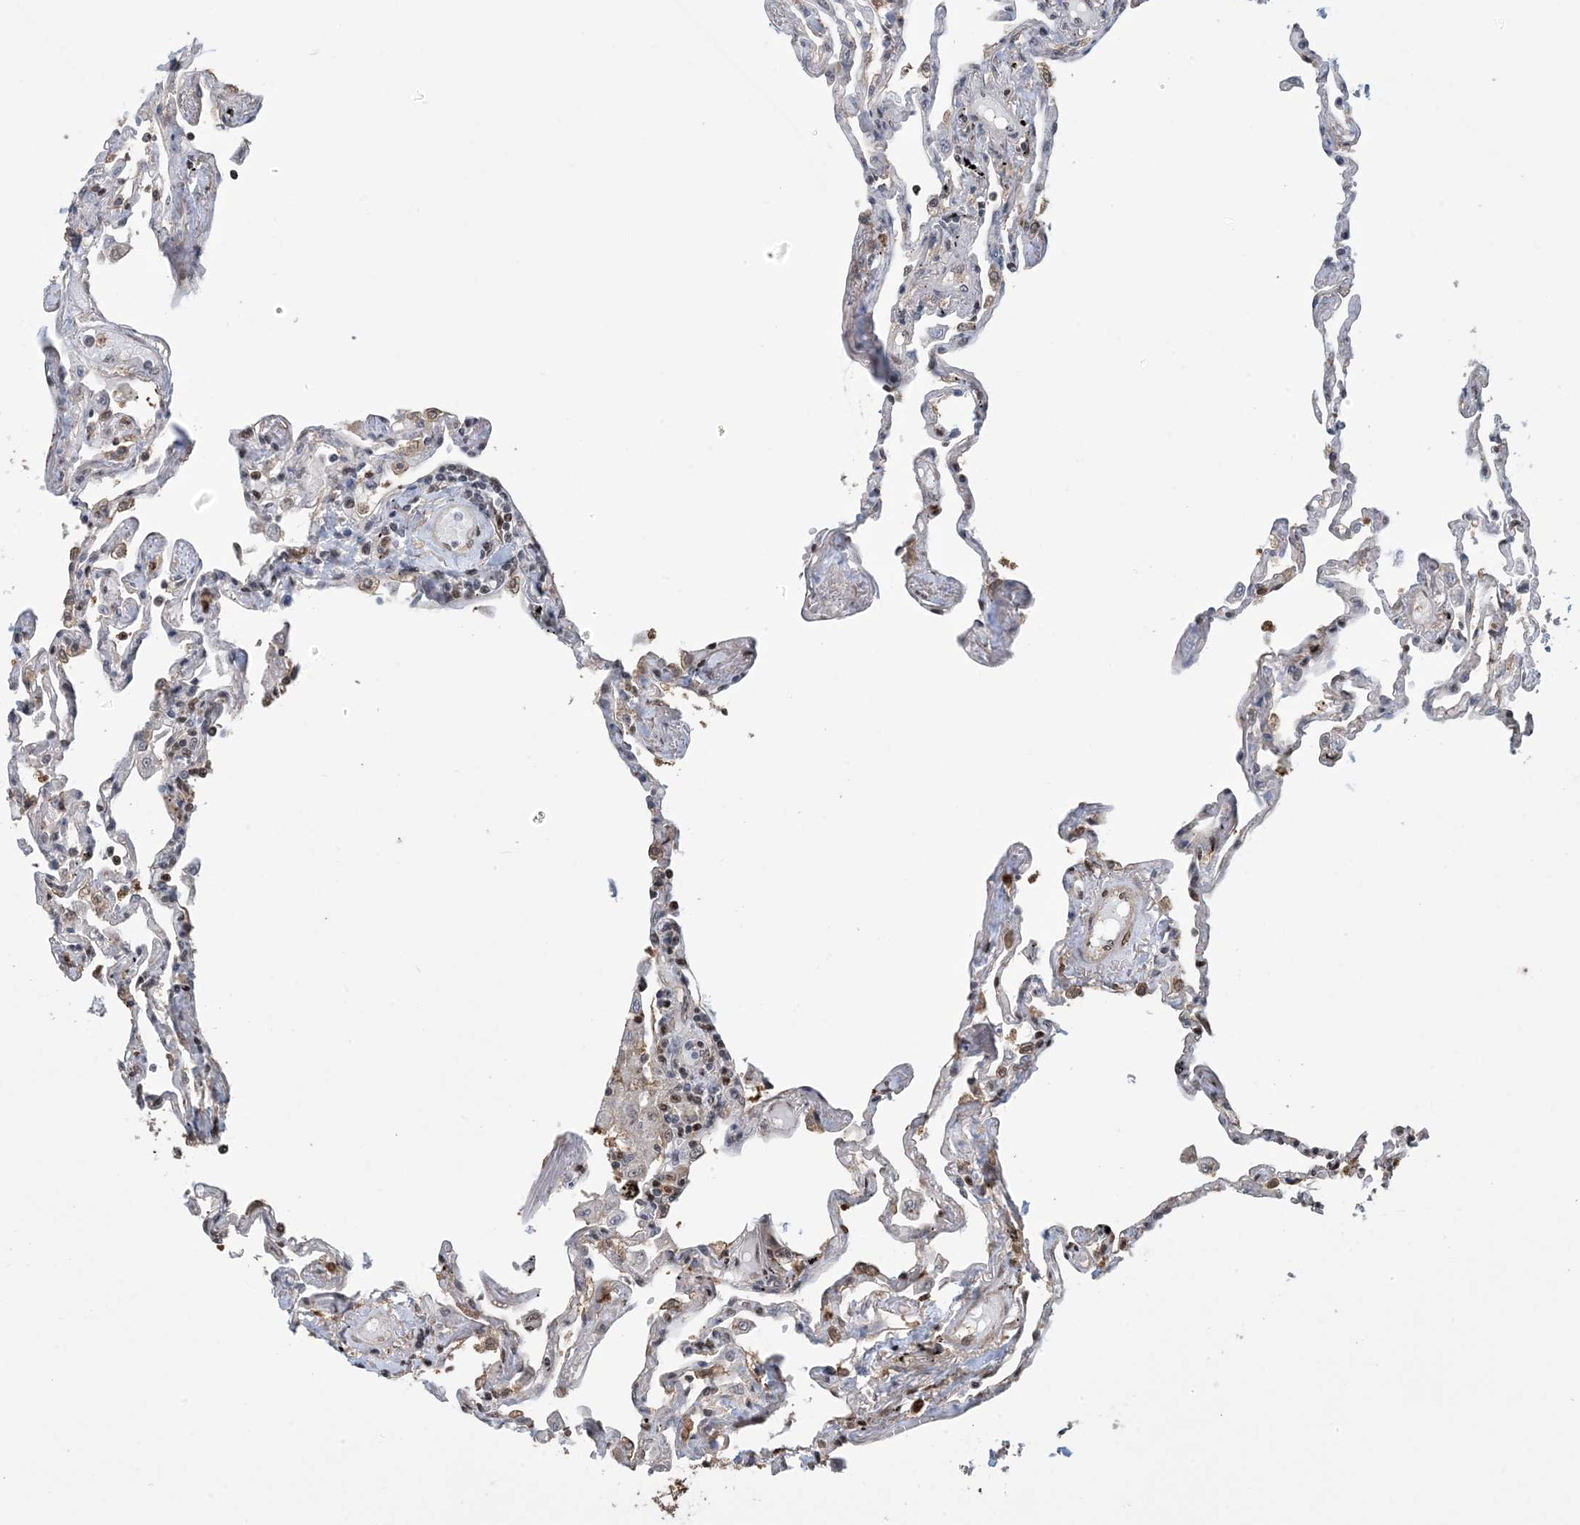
{"staining": {"intensity": "moderate", "quantity": "<25%", "location": "cytoplasmic/membranous,nuclear"}, "tissue": "lung", "cell_type": "Alveolar cells", "image_type": "normal", "snomed": [{"axis": "morphology", "description": "Normal tissue, NOS"}, {"axis": "topography", "description": "Lung"}], "caption": "Alveolar cells show low levels of moderate cytoplasmic/membranous,nuclear expression in approximately <25% of cells in normal lung. (brown staining indicates protein expression, while blue staining denotes nuclei).", "gene": "HSPA1A", "patient": {"sex": "female", "age": 67}}